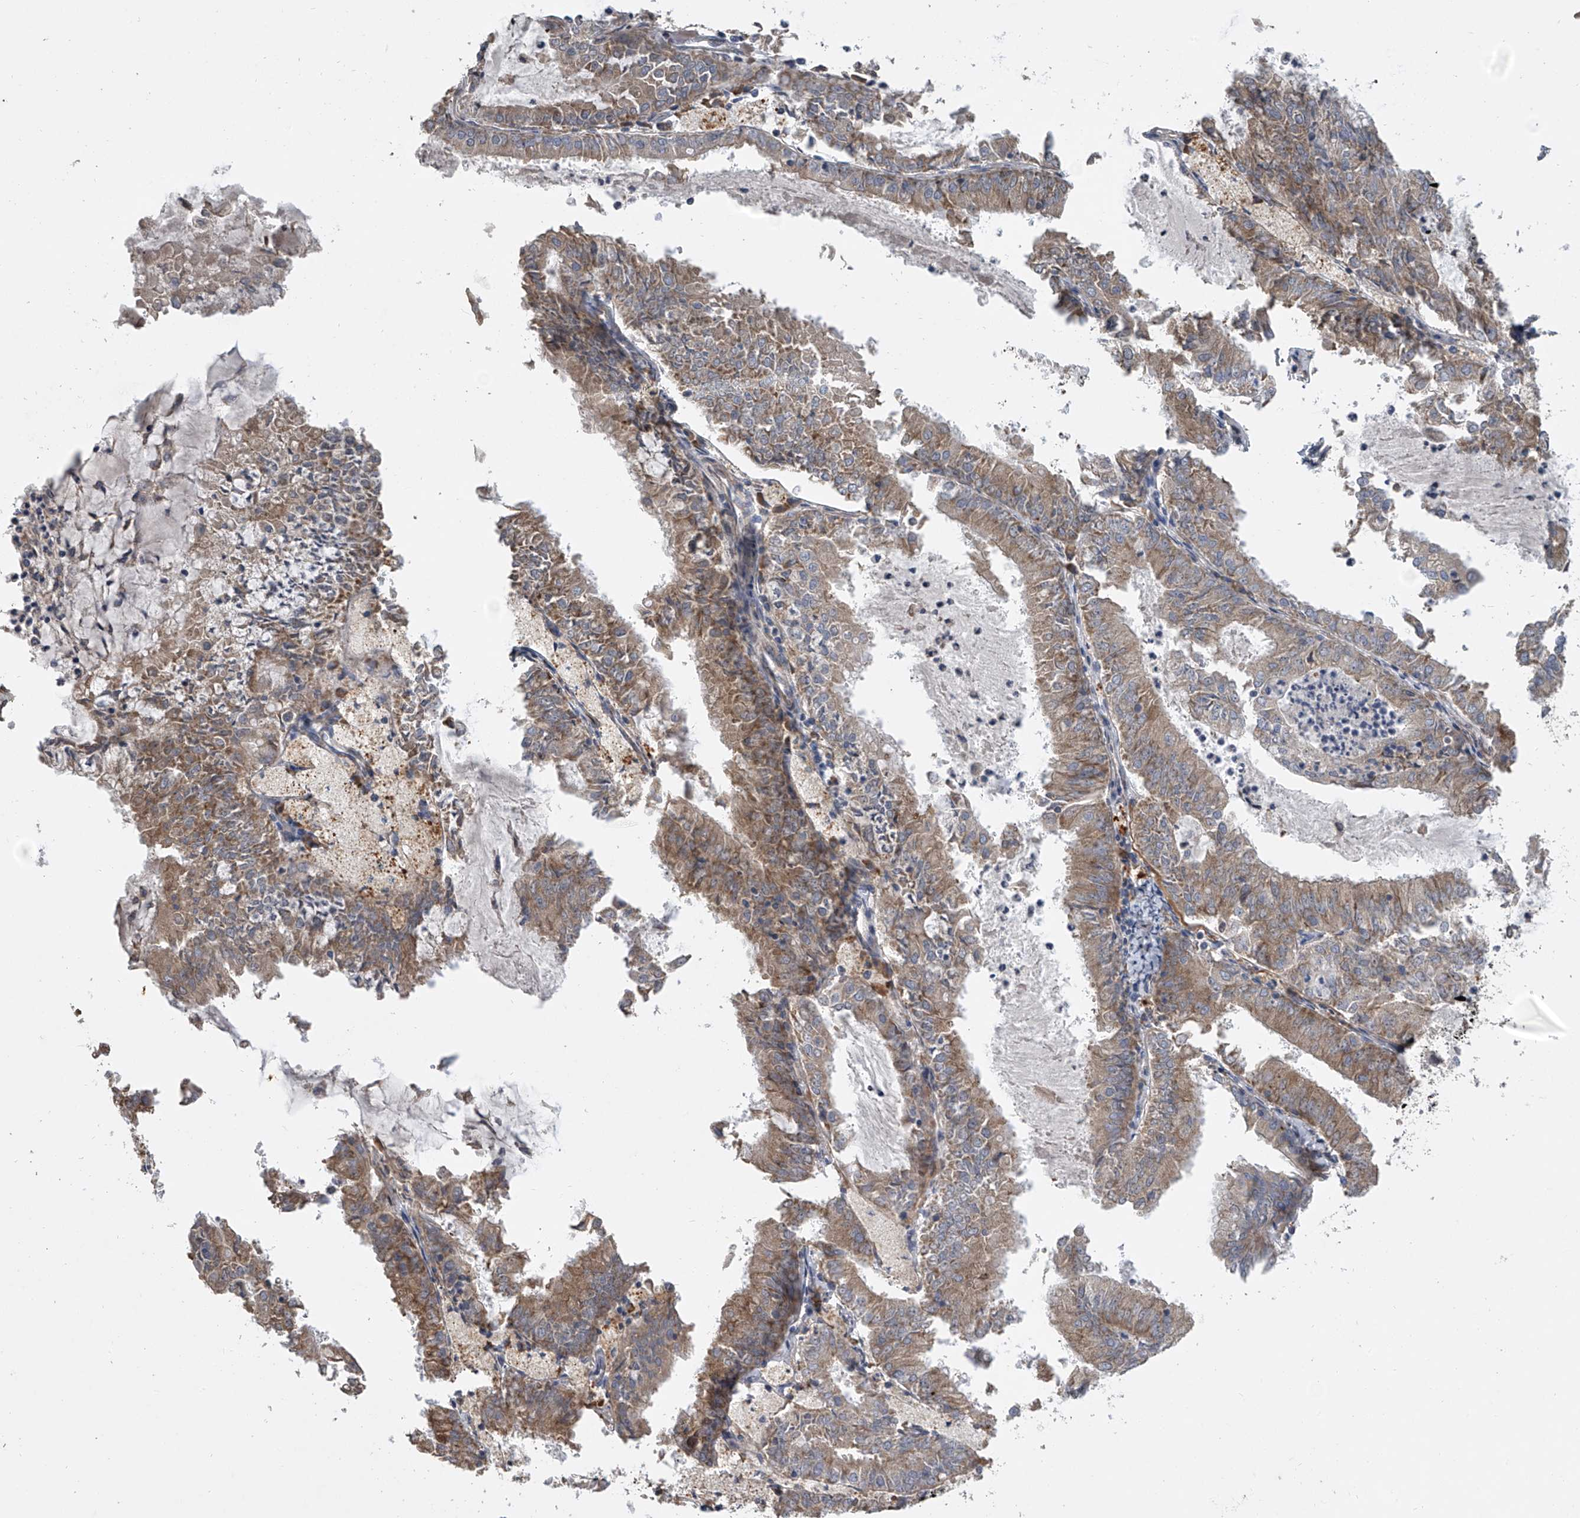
{"staining": {"intensity": "moderate", "quantity": ">75%", "location": "cytoplasmic/membranous"}, "tissue": "endometrial cancer", "cell_type": "Tumor cells", "image_type": "cancer", "snomed": [{"axis": "morphology", "description": "Adenocarcinoma, NOS"}, {"axis": "topography", "description": "Endometrium"}], "caption": "A high-resolution histopathology image shows IHC staining of endometrial cancer, which exhibits moderate cytoplasmic/membranous expression in approximately >75% of tumor cells. (brown staining indicates protein expression, while blue staining denotes nuclei).", "gene": "DOCK9", "patient": {"sex": "female", "age": 57}}